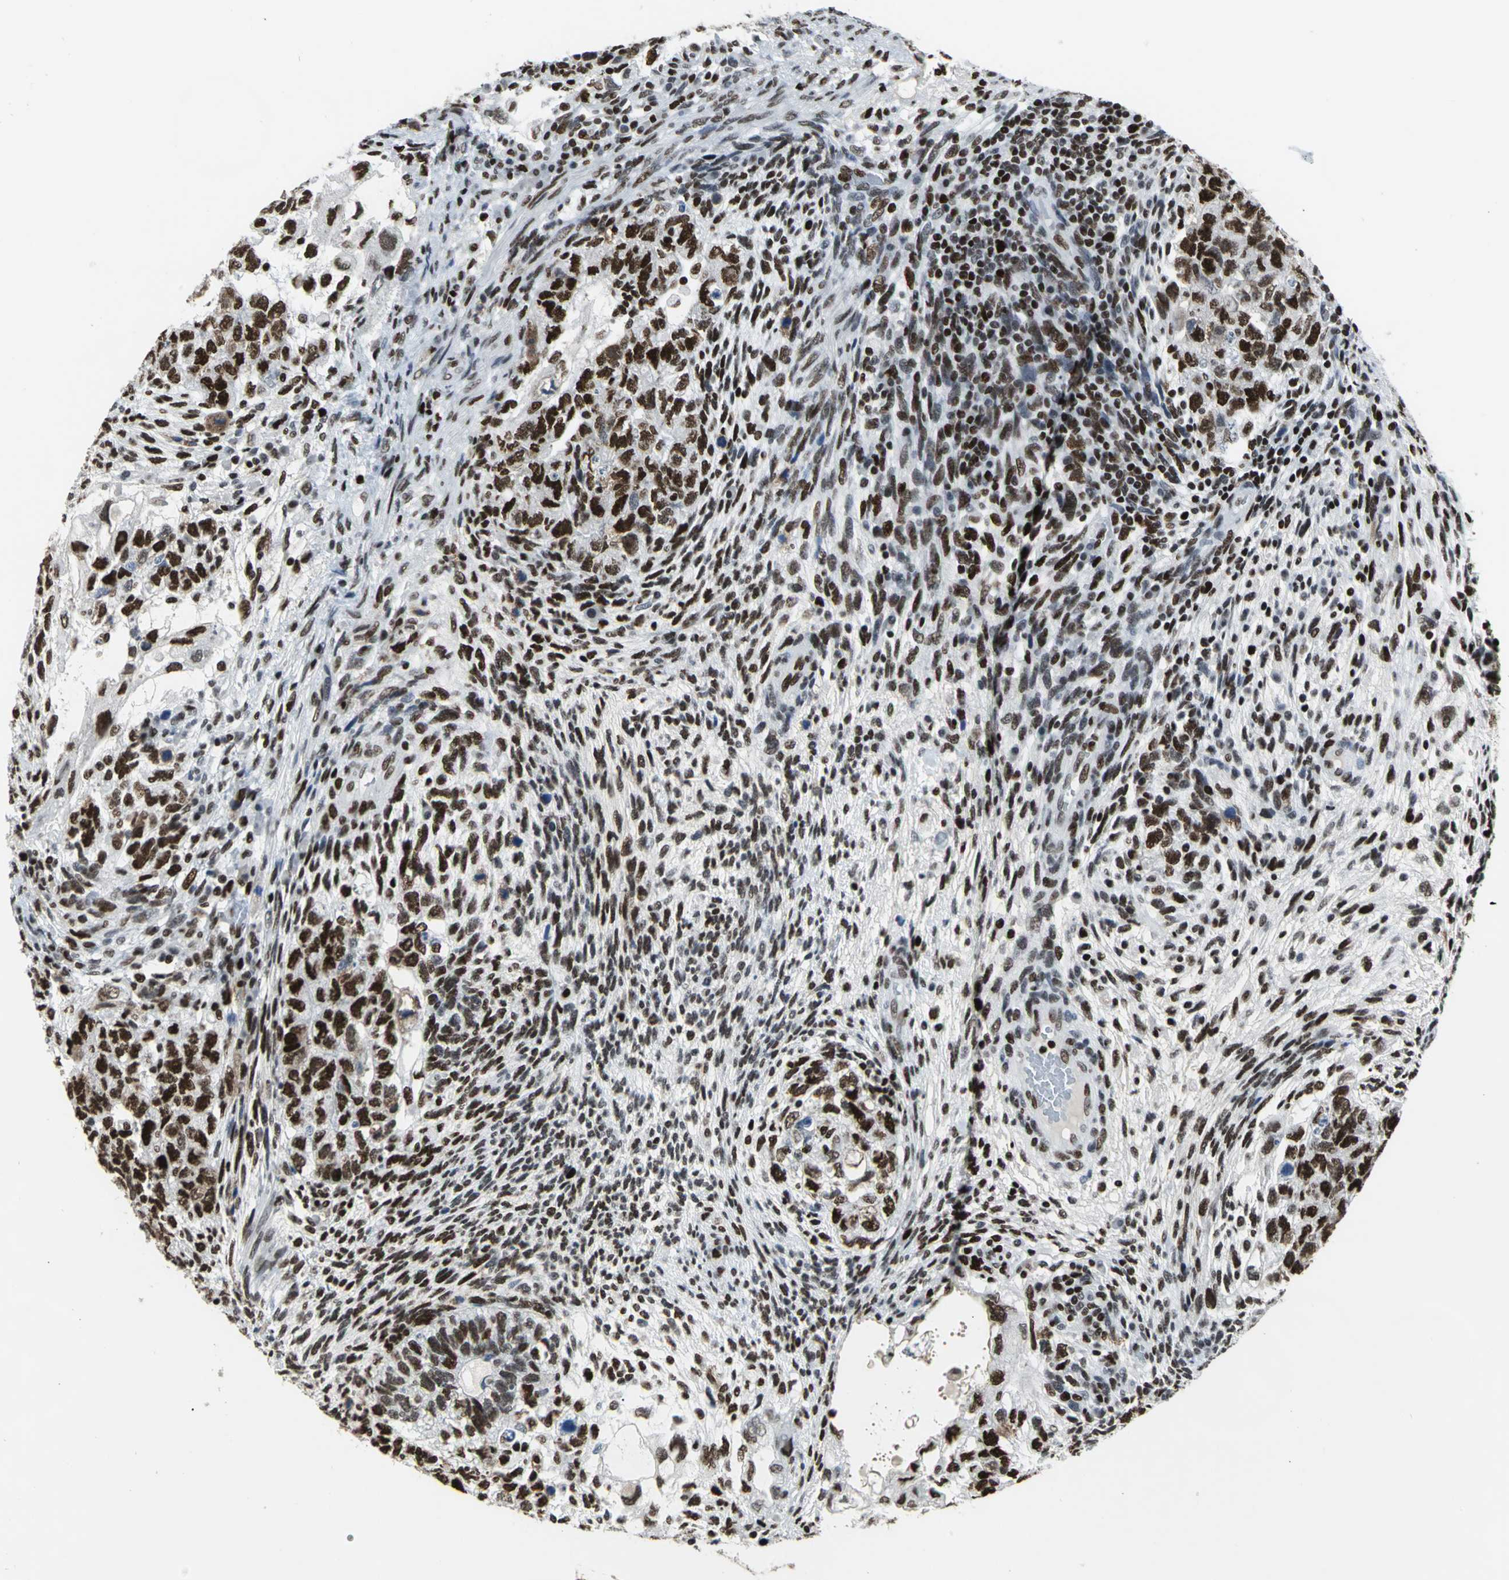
{"staining": {"intensity": "strong", "quantity": ">75%", "location": "nuclear"}, "tissue": "testis cancer", "cell_type": "Tumor cells", "image_type": "cancer", "snomed": [{"axis": "morphology", "description": "Normal tissue, NOS"}, {"axis": "morphology", "description": "Carcinoma, Embryonal, NOS"}, {"axis": "topography", "description": "Testis"}], "caption": "Testis cancer tissue reveals strong nuclear staining in approximately >75% of tumor cells, visualized by immunohistochemistry. (Stains: DAB in brown, nuclei in blue, Microscopy: brightfield microscopy at high magnification).", "gene": "HNRNPD", "patient": {"sex": "male", "age": 36}}